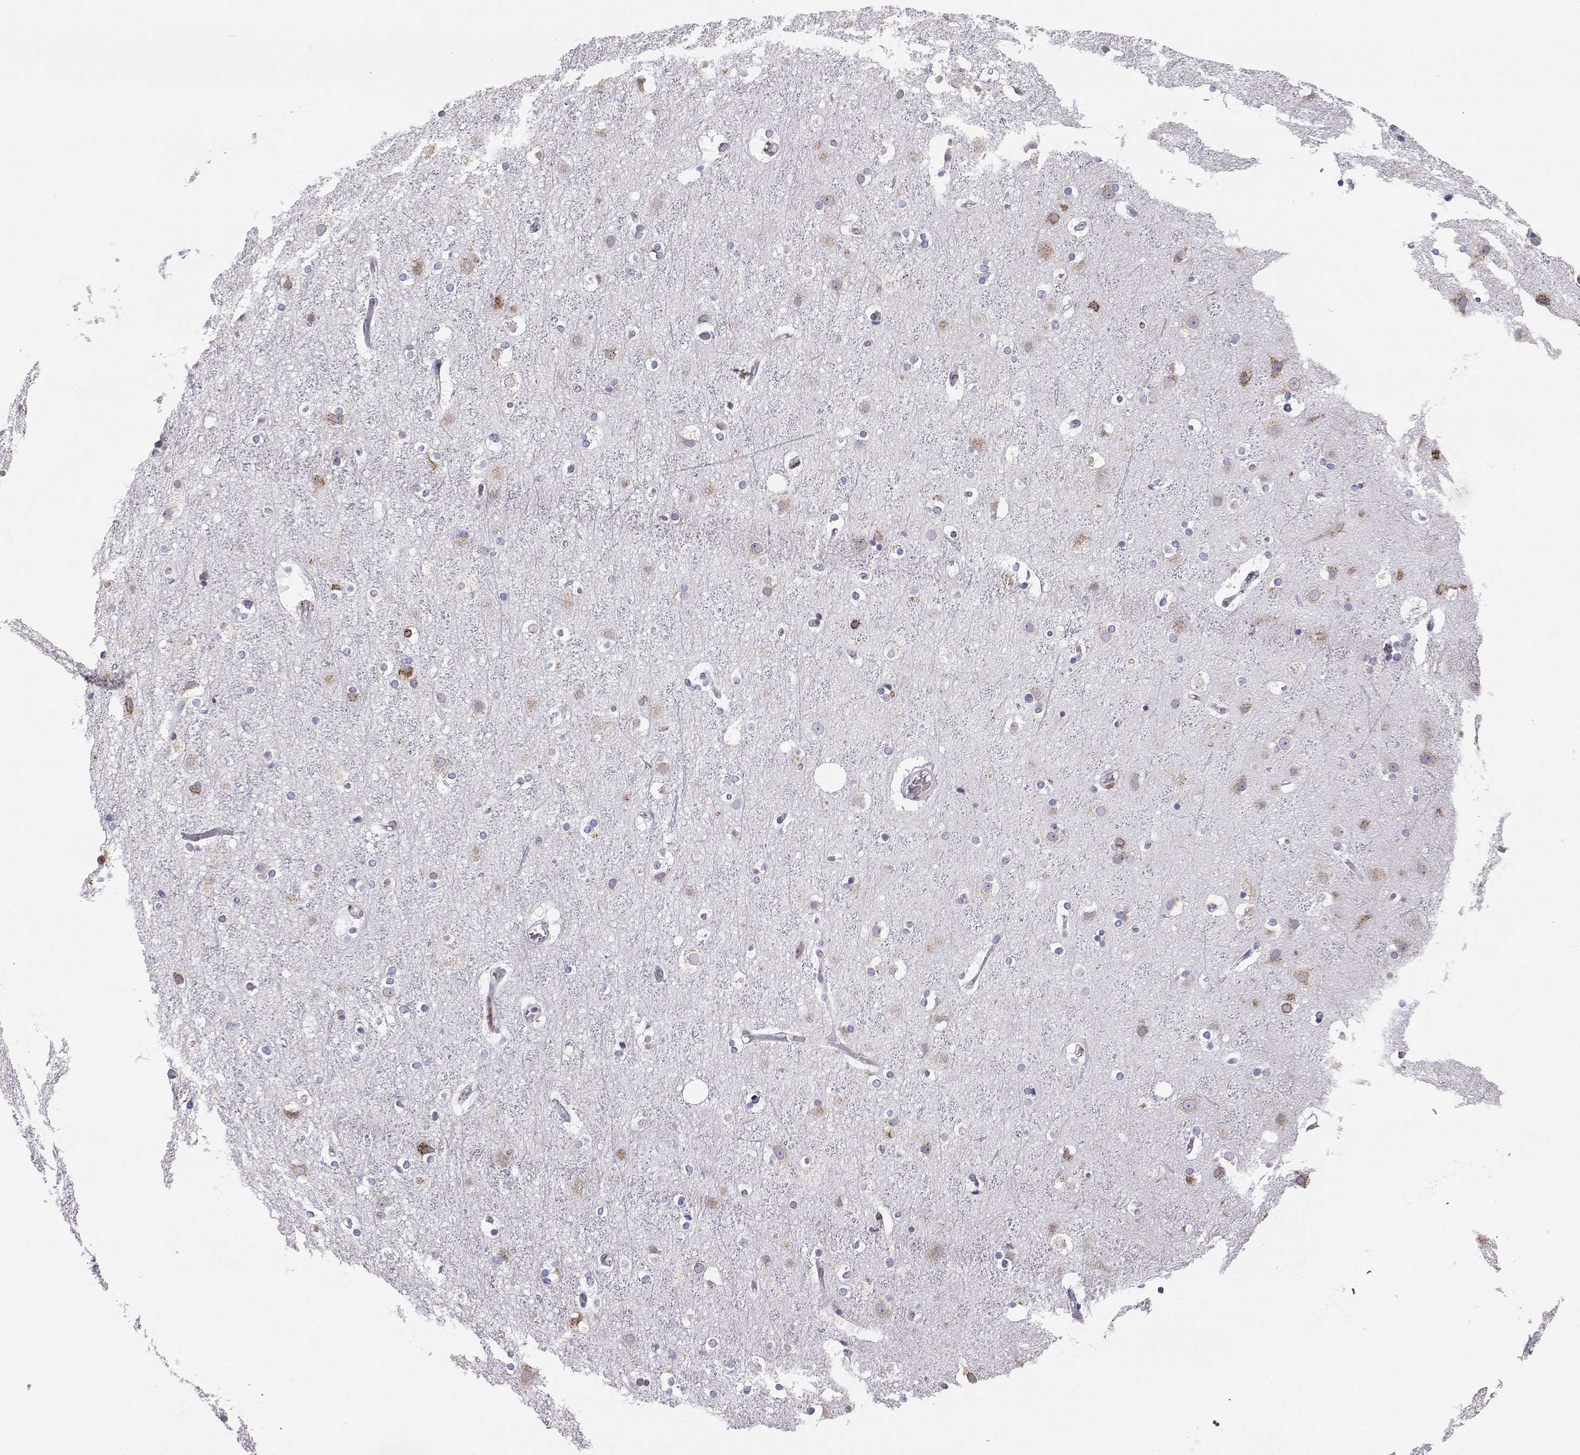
{"staining": {"intensity": "moderate", "quantity": "<25%", "location": "cytoplasmic/membranous"}, "tissue": "cerebral cortex", "cell_type": "Endothelial cells", "image_type": "normal", "snomed": [{"axis": "morphology", "description": "Normal tissue, NOS"}, {"axis": "topography", "description": "Cerebral cortex"}], "caption": "Moderate cytoplasmic/membranous expression for a protein is identified in about <25% of endothelial cells of normal cerebral cortex using immunohistochemistry.", "gene": "STARD13", "patient": {"sex": "female", "age": 52}}